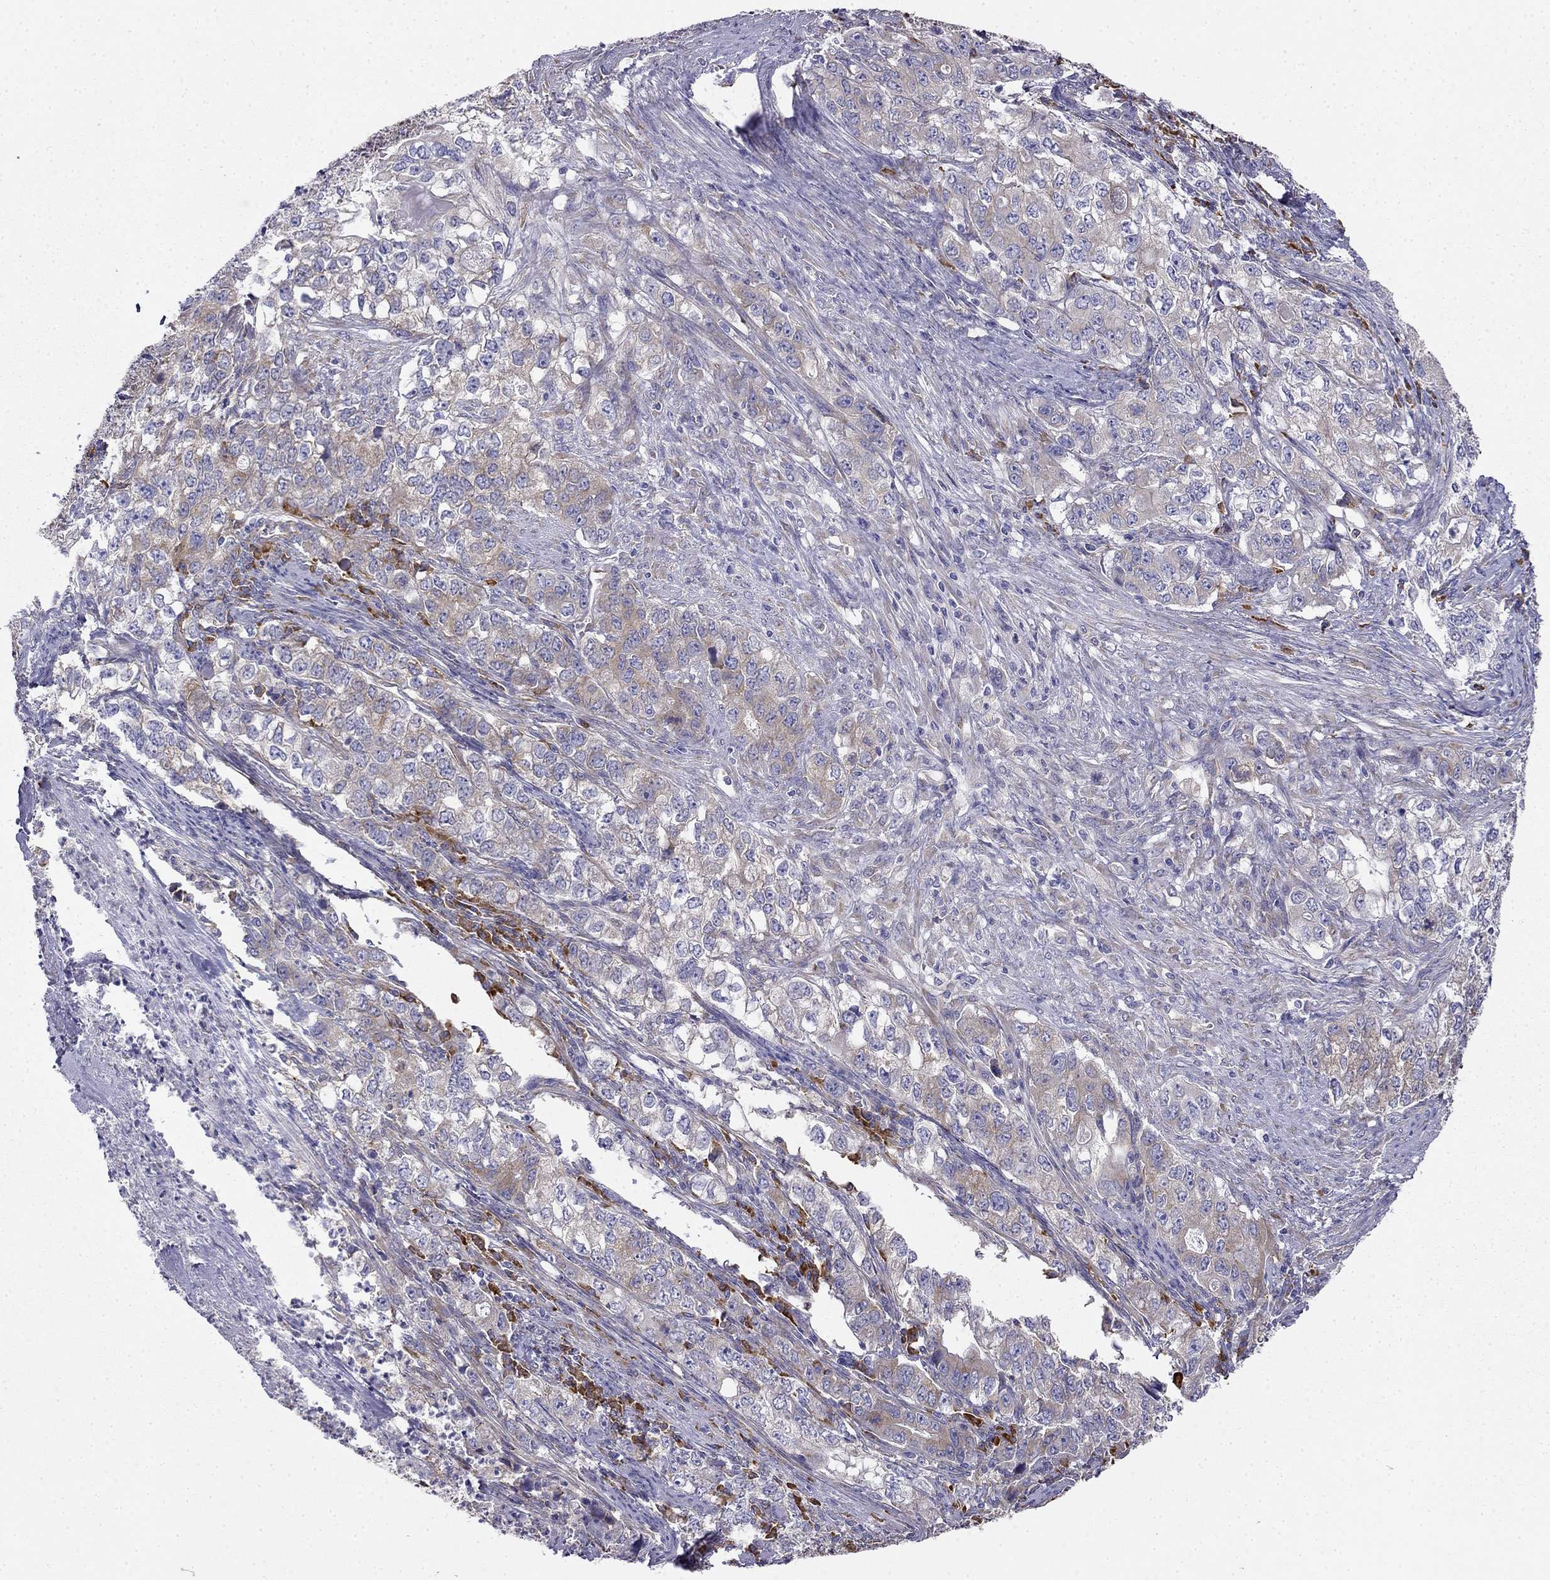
{"staining": {"intensity": "moderate", "quantity": "25%-75%", "location": "cytoplasmic/membranous"}, "tissue": "stomach cancer", "cell_type": "Tumor cells", "image_type": "cancer", "snomed": [{"axis": "morphology", "description": "Adenocarcinoma, NOS"}, {"axis": "topography", "description": "Stomach, lower"}], "caption": "Human adenocarcinoma (stomach) stained for a protein (brown) reveals moderate cytoplasmic/membranous positive staining in about 25%-75% of tumor cells.", "gene": "LONRF2", "patient": {"sex": "female", "age": 72}}